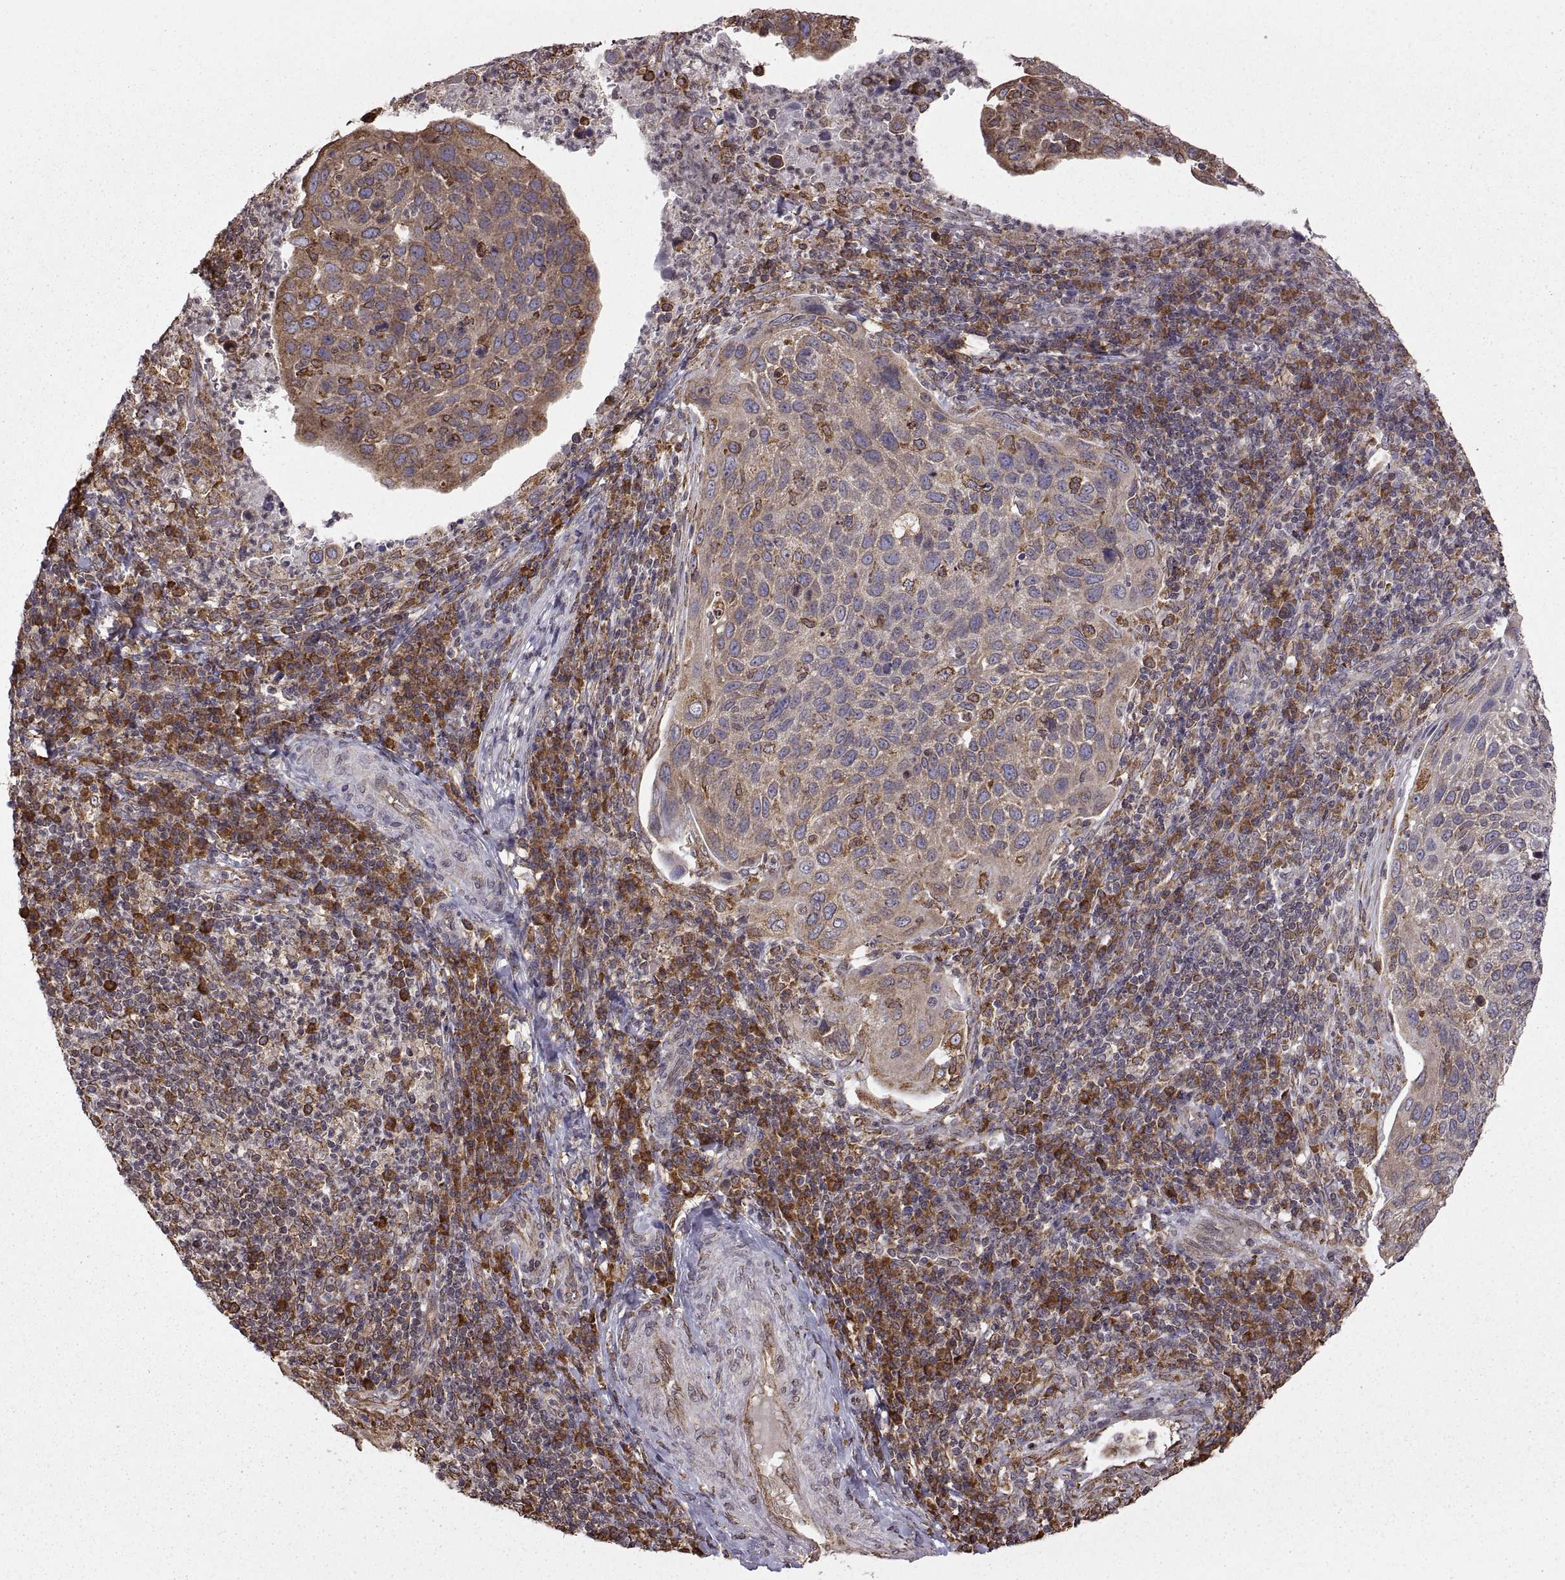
{"staining": {"intensity": "strong", "quantity": "<25%", "location": "cytoplasmic/membranous"}, "tissue": "cervical cancer", "cell_type": "Tumor cells", "image_type": "cancer", "snomed": [{"axis": "morphology", "description": "Squamous cell carcinoma, NOS"}, {"axis": "topography", "description": "Cervix"}], "caption": "High-magnification brightfield microscopy of cervical squamous cell carcinoma stained with DAB (brown) and counterstained with hematoxylin (blue). tumor cells exhibit strong cytoplasmic/membranous positivity is seen in about<25% of cells.", "gene": "PDIA3", "patient": {"sex": "female", "age": 54}}